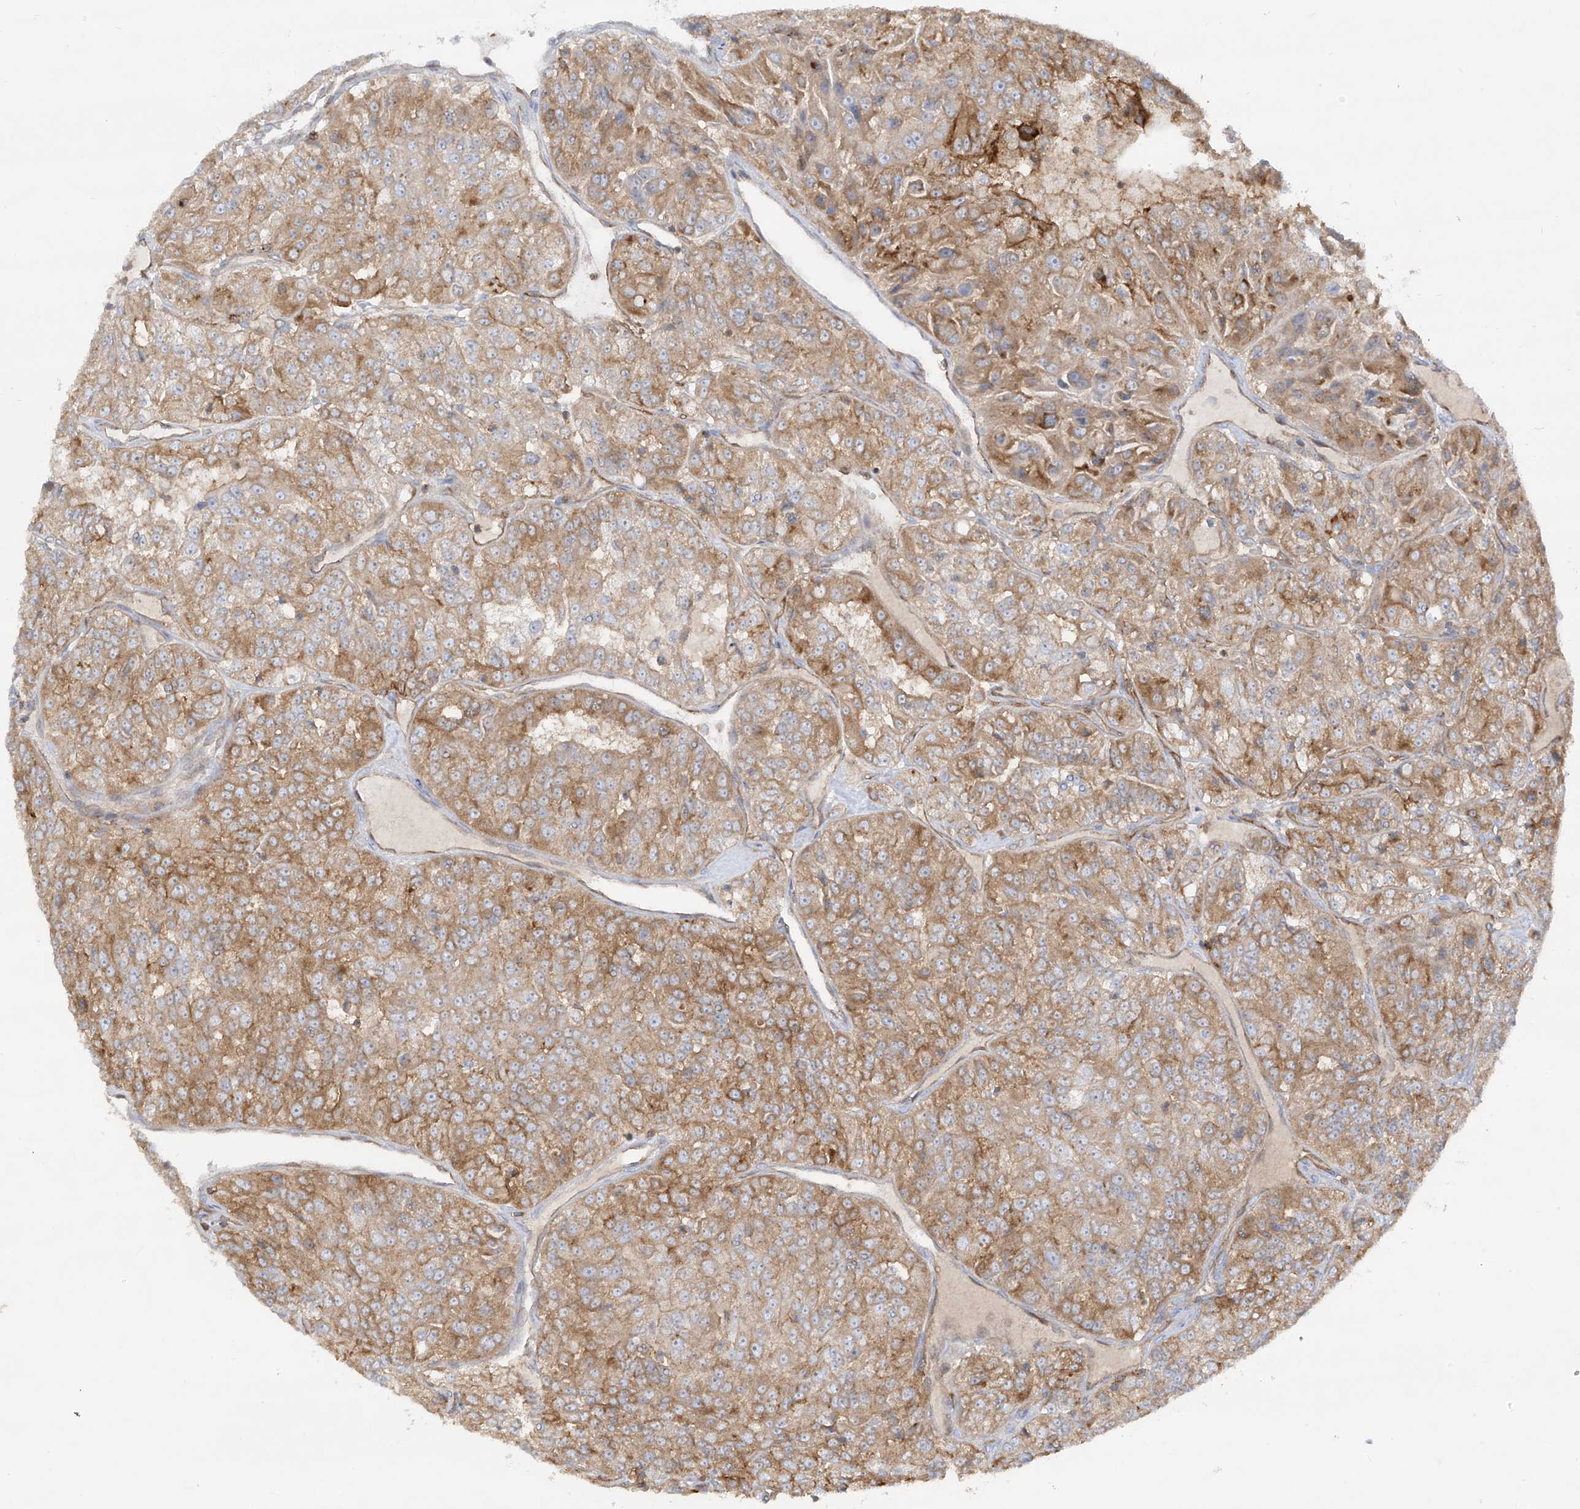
{"staining": {"intensity": "moderate", "quantity": ">75%", "location": "cytoplasmic/membranous"}, "tissue": "renal cancer", "cell_type": "Tumor cells", "image_type": "cancer", "snomed": [{"axis": "morphology", "description": "Adenocarcinoma, NOS"}, {"axis": "topography", "description": "Kidney"}], "caption": "Renal cancer (adenocarcinoma) was stained to show a protein in brown. There is medium levels of moderate cytoplasmic/membranous staining in approximately >75% of tumor cells. (Stains: DAB (3,3'-diaminobenzidine) in brown, nuclei in blue, Microscopy: brightfield microscopy at high magnification).", "gene": "HLA-E", "patient": {"sex": "female", "age": 63}}